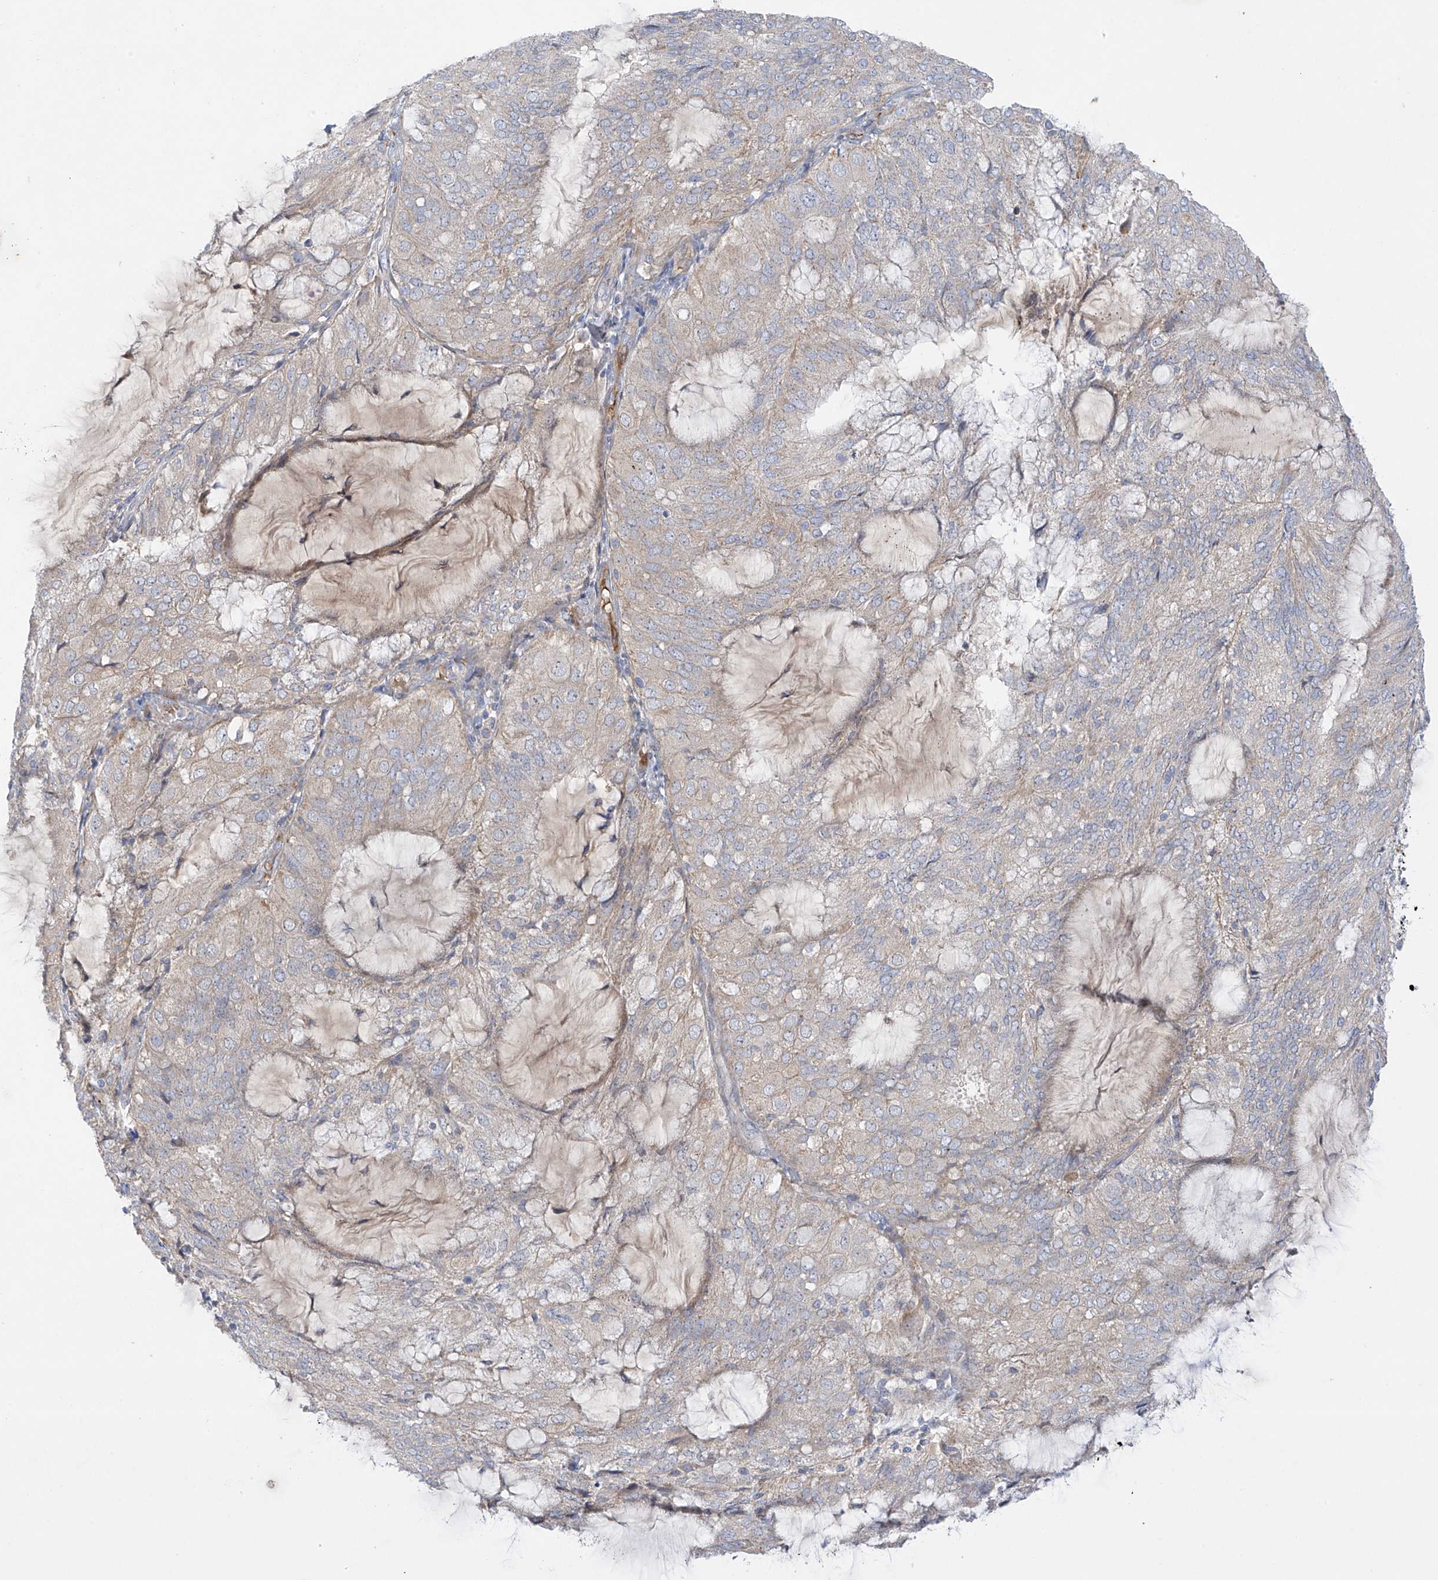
{"staining": {"intensity": "weak", "quantity": "<25%", "location": "cytoplasmic/membranous"}, "tissue": "endometrial cancer", "cell_type": "Tumor cells", "image_type": "cancer", "snomed": [{"axis": "morphology", "description": "Adenocarcinoma, NOS"}, {"axis": "topography", "description": "Endometrium"}], "caption": "Photomicrograph shows no significant protein staining in tumor cells of endometrial adenocarcinoma.", "gene": "METTL18", "patient": {"sex": "female", "age": 81}}